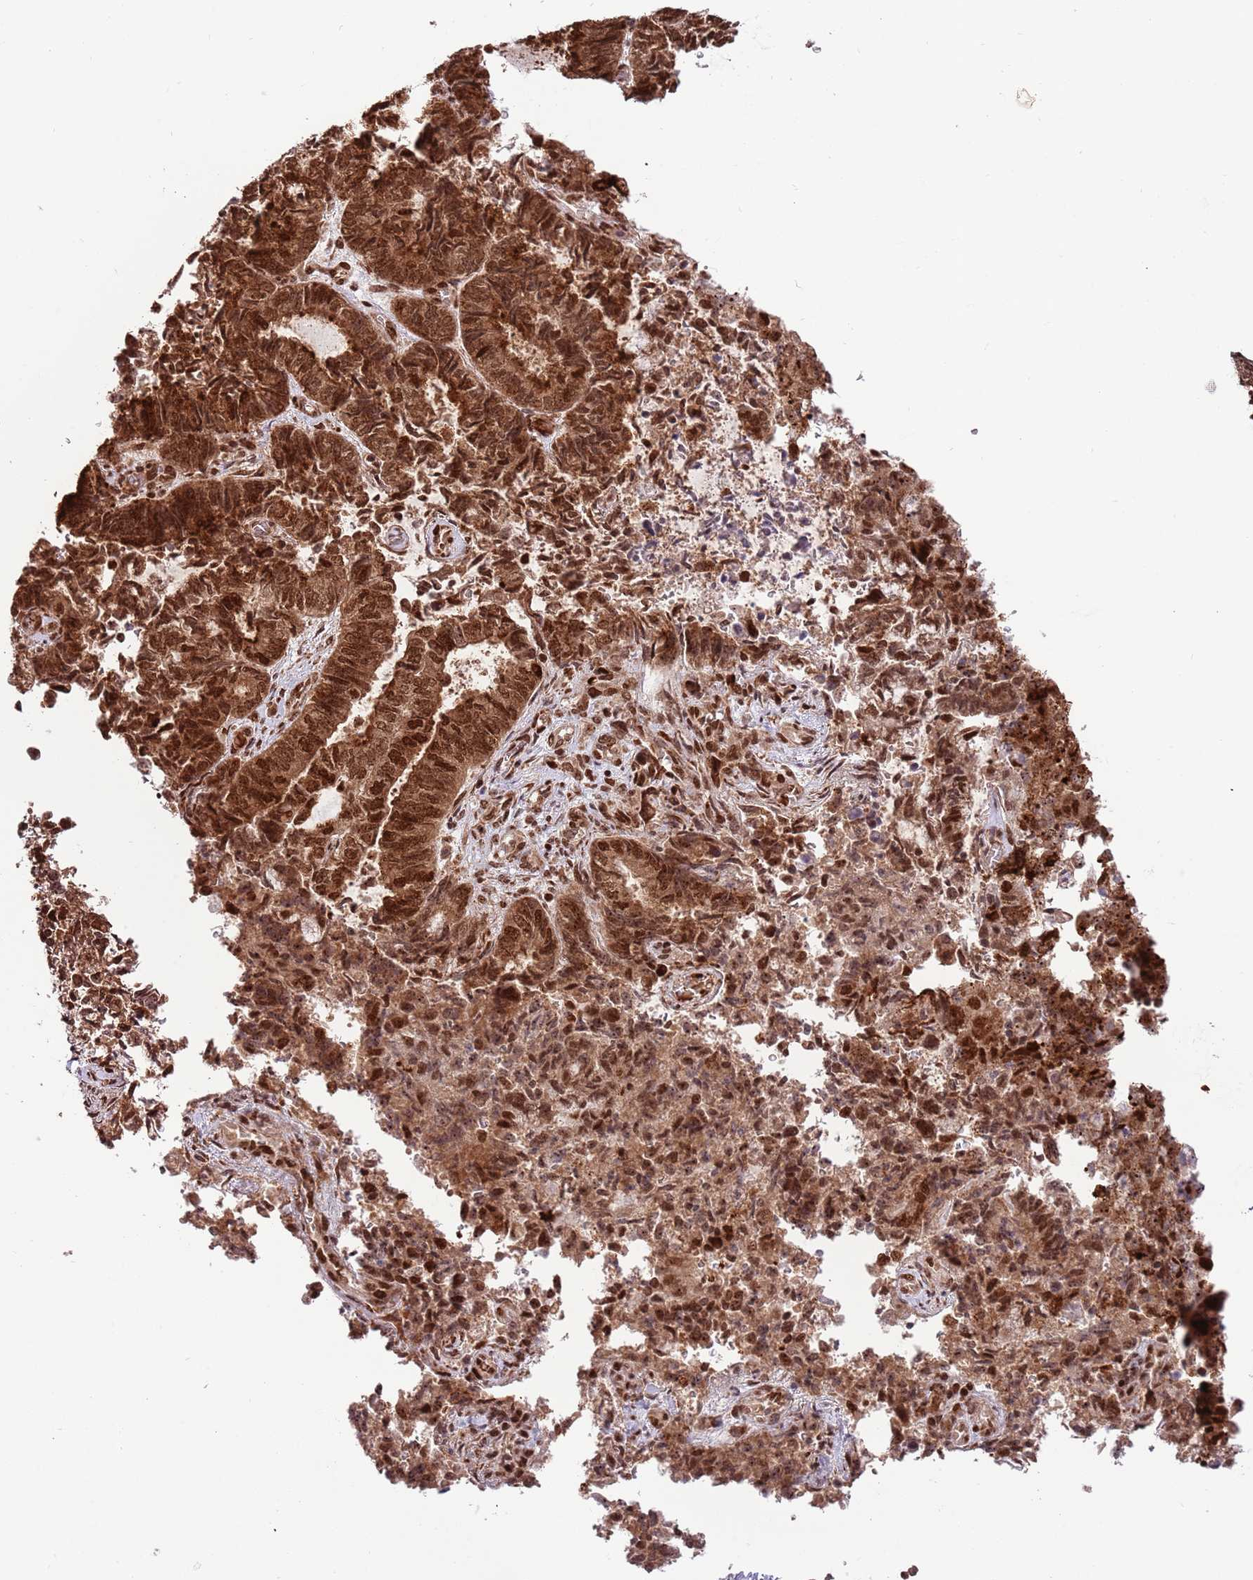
{"staining": {"intensity": "strong", "quantity": ">75%", "location": "cytoplasmic/membranous,nuclear"}, "tissue": "endometrial cancer", "cell_type": "Tumor cells", "image_type": "cancer", "snomed": [{"axis": "morphology", "description": "Adenocarcinoma, NOS"}, {"axis": "topography", "description": "Endometrium"}], "caption": "A brown stain labels strong cytoplasmic/membranous and nuclear positivity of a protein in human endometrial adenocarcinoma tumor cells. Nuclei are stained in blue.", "gene": "RIF1", "patient": {"sex": "female", "age": 80}}